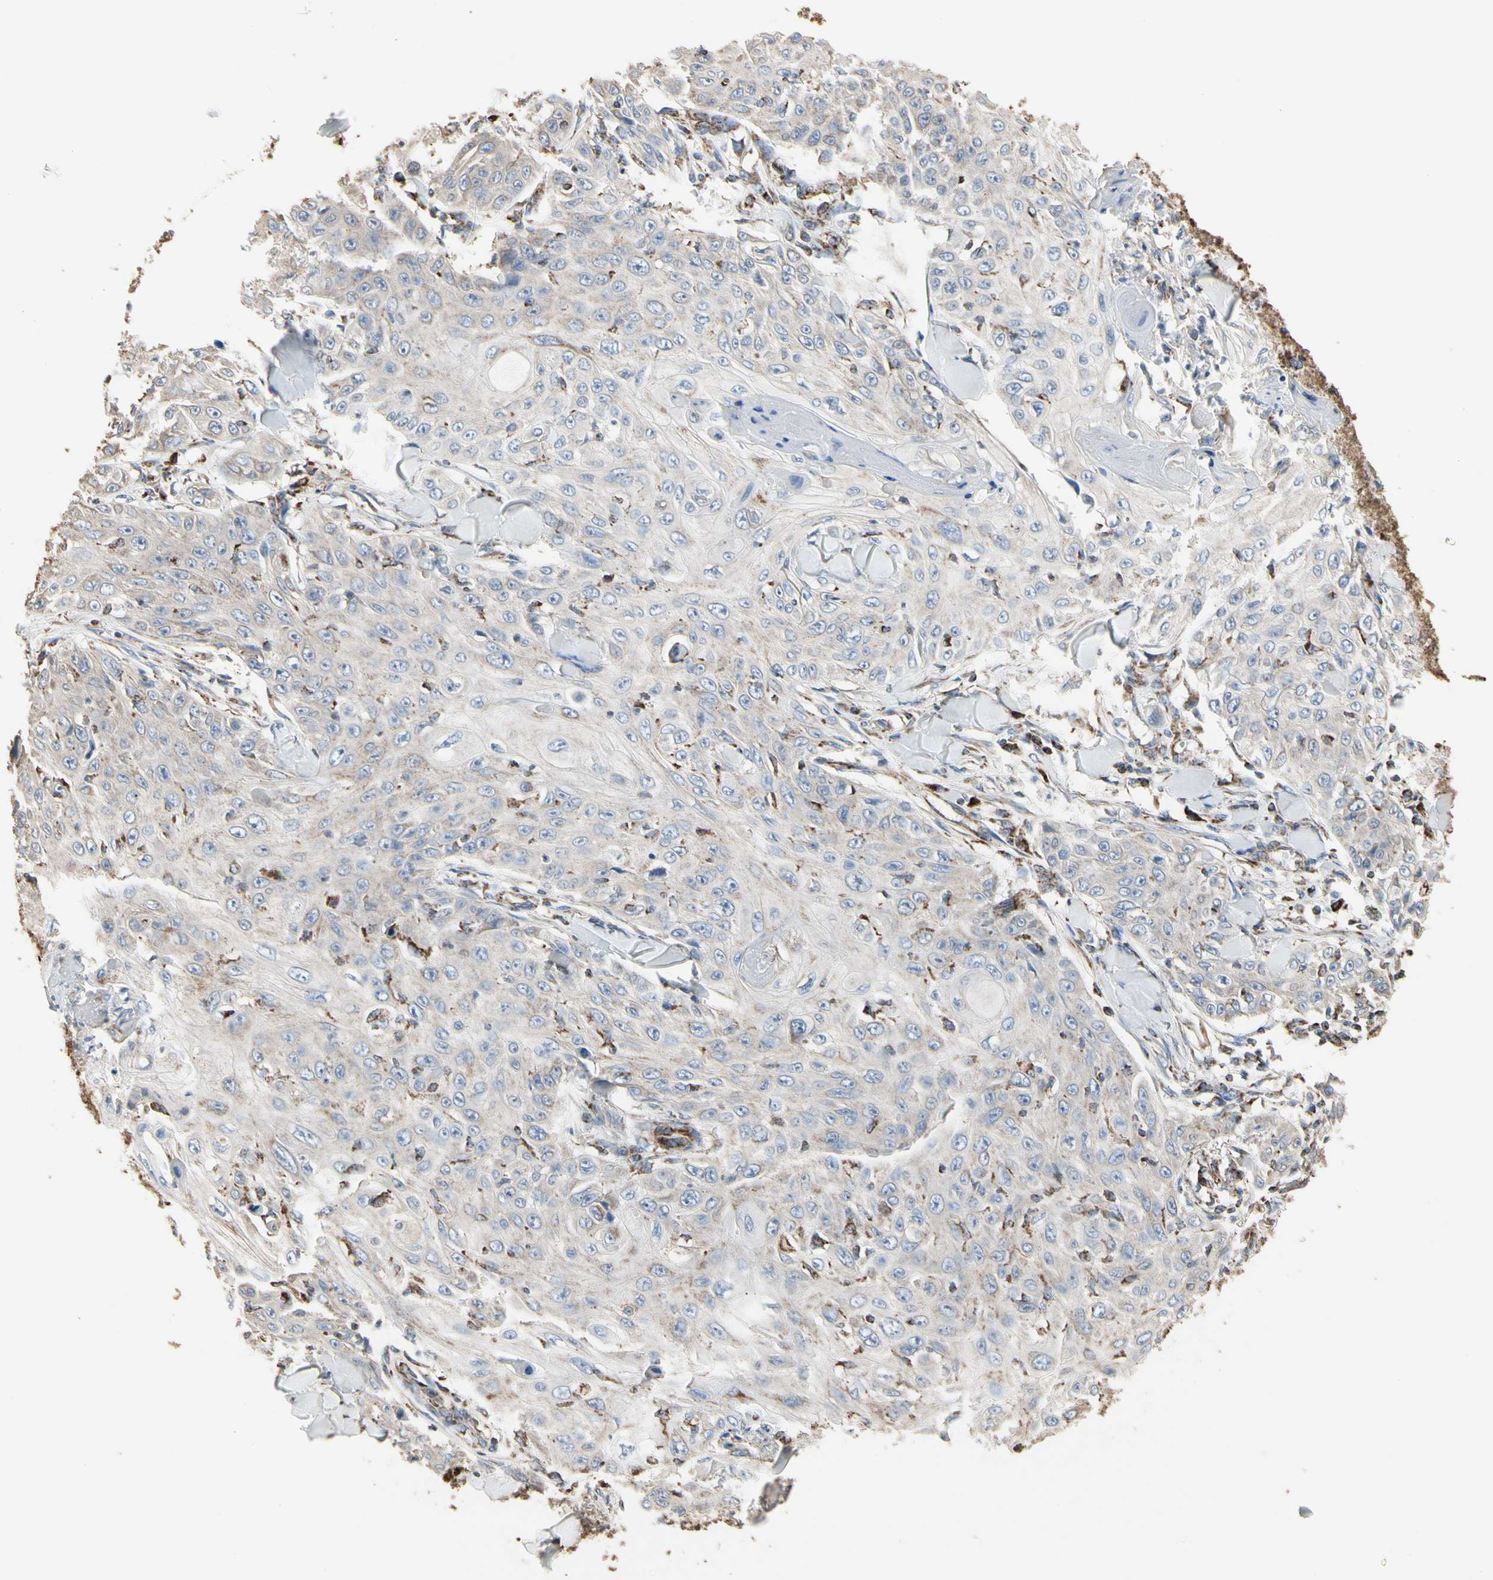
{"staining": {"intensity": "negative", "quantity": "none", "location": "none"}, "tissue": "skin cancer", "cell_type": "Tumor cells", "image_type": "cancer", "snomed": [{"axis": "morphology", "description": "Squamous cell carcinoma, NOS"}, {"axis": "topography", "description": "Skin"}], "caption": "Tumor cells are negative for brown protein staining in skin cancer (squamous cell carcinoma).", "gene": "TUBA1A", "patient": {"sex": "male", "age": 86}}